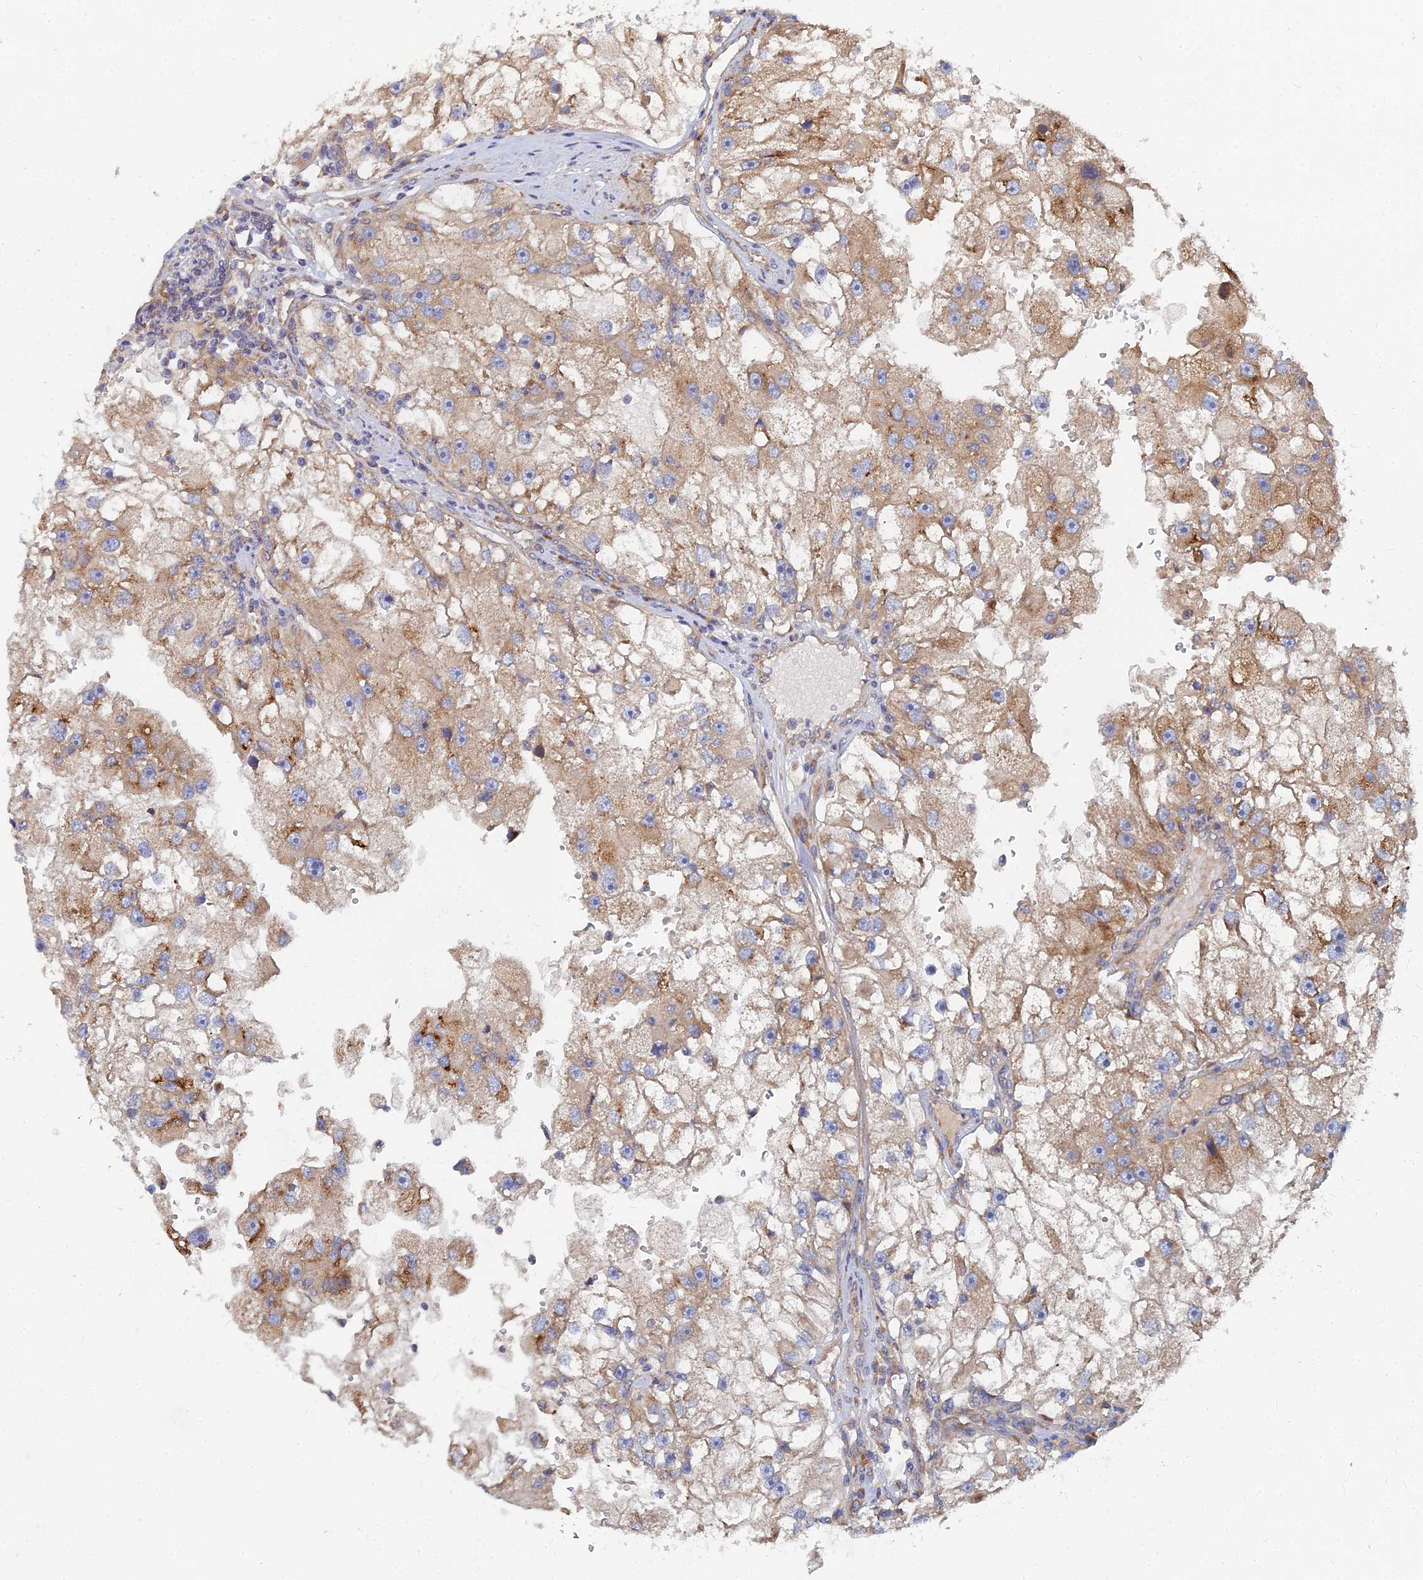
{"staining": {"intensity": "moderate", "quantity": ">75%", "location": "cytoplasmic/membranous"}, "tissue": "renal cancer", "cell_type": "Tumor cells", "image_type": "cancer", "snomed": [{"axis": "morphology", "description": "Adenocarcinoma, NOS"}, {"axis": "topography", "description": "Kidney"}], "caption": "There is medium levels of moderate cytoplasmic/membranous positivity in tumor cells of adenocarcinoma (renal), as demonstrated by immunohistochemical staining (brown color).", "gene": "CCZ1", "patient": {"sex": "male", "age": 63}}